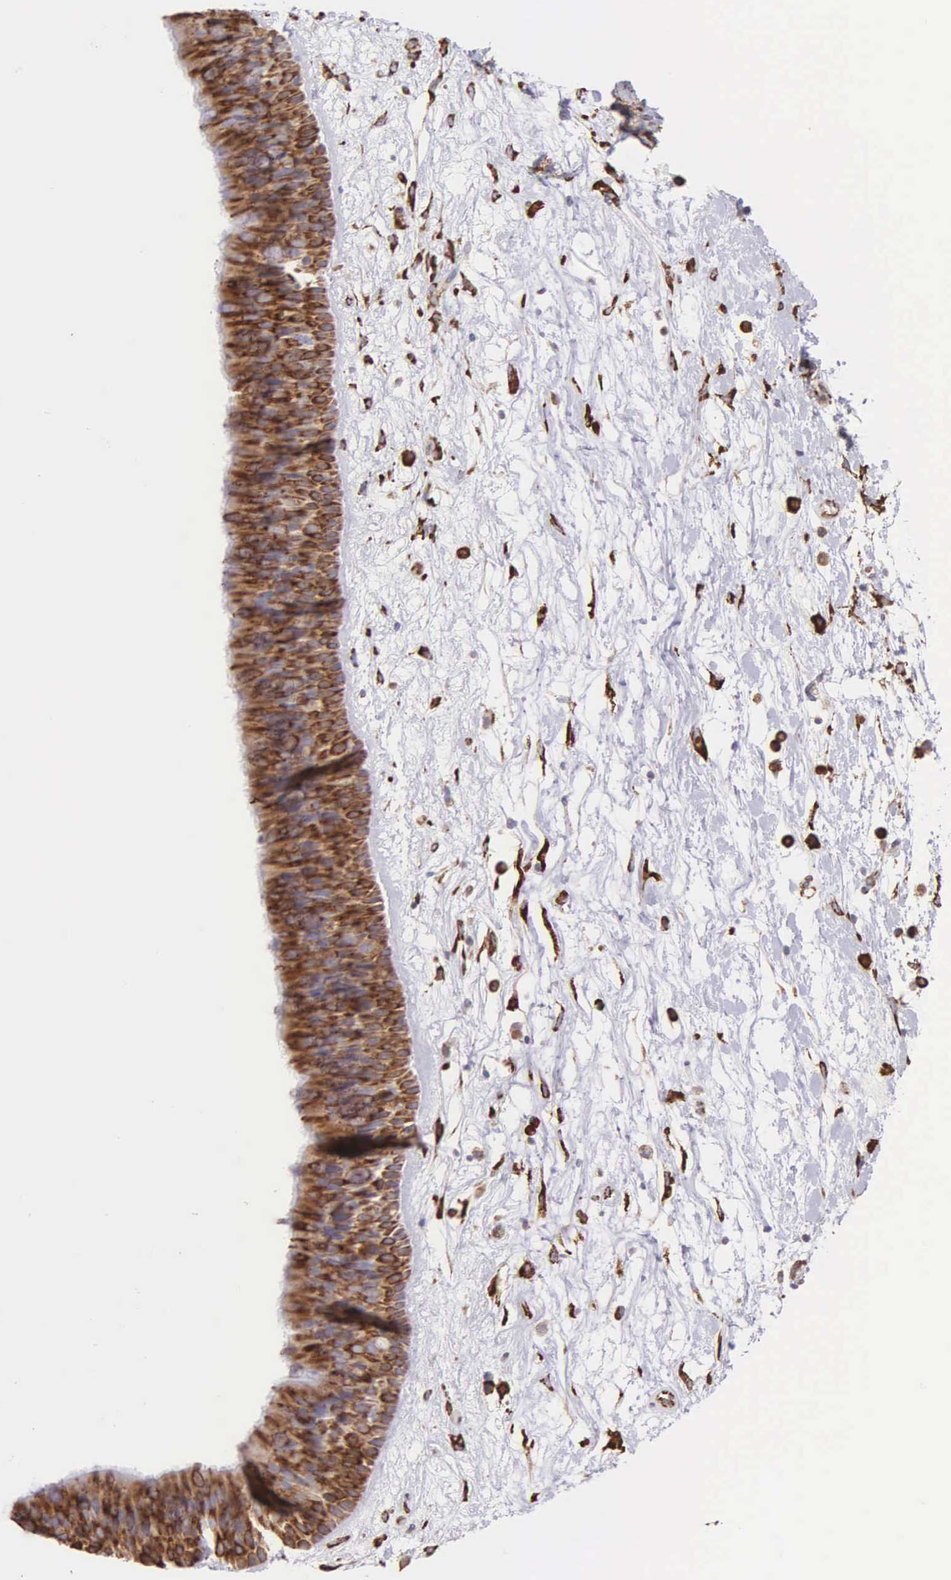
{"staining": {"intensity": "strong", "quantity": ">75%", "location": "cytoplasmic/membranous"}, "tissue": "nasopharynx", "cell_type": "Respiratory epithelial cells", "image_type": "normal", "snomed": [{"axis": "morphology", "description": "Normal tissue, NOS"}, {"axis": "topography", "description": "Nasopharynx"}], "caption": "Immunohistochemical staining of benign nasopharynx displays high levels of strong cytoplasmic/membranous expression in about >75% of respiratory epithelial cells.", "gene": "CKAP4", "patient": {"sex": "male", "age": 13}}